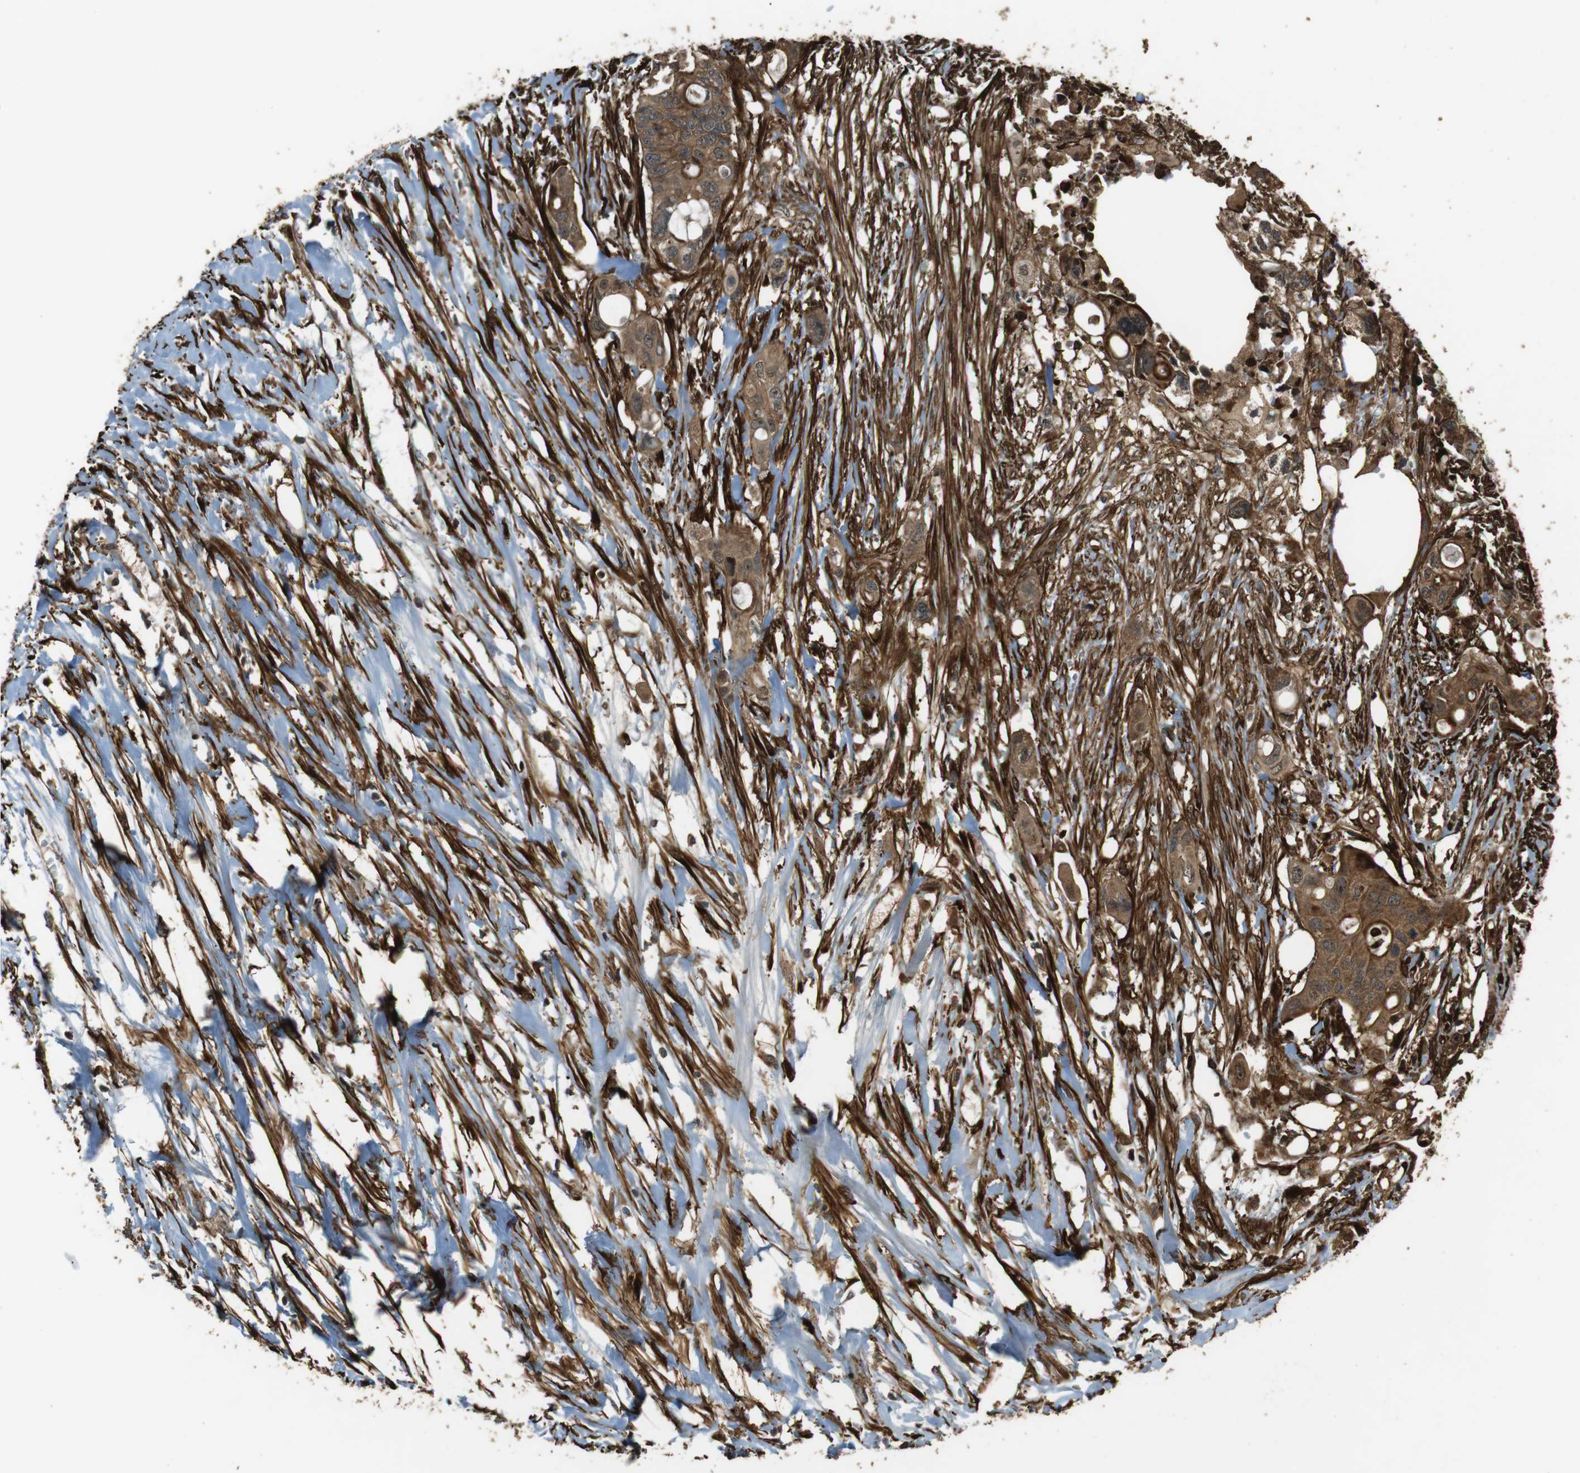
{"staining": {"intensity": "moderate", "quantity": ">75%", "location": "cytoplasmic/membranous"}, "tissue": "colorectal cancer", "cell_type": "Tumor cells", "image_type": "cancer", "snomed": [{"axis": "morphology", "description": "Adenocarcinoma, NOS"}, {"axis": "topography", "description": "Colon"}], "caption": "Brown immunohistochemical staining in human colorectal adenocarcinoma exhibits moderate cytoplasmic/membranous staining in approximately >75% of tumor cells. The staining is performed using DAB brown chromogen to label protein expression. The nuclei are counter-stained blue using hematoxylin.", "gene": "MSRB3", "patient": {"sex": "female", "age": 57}}